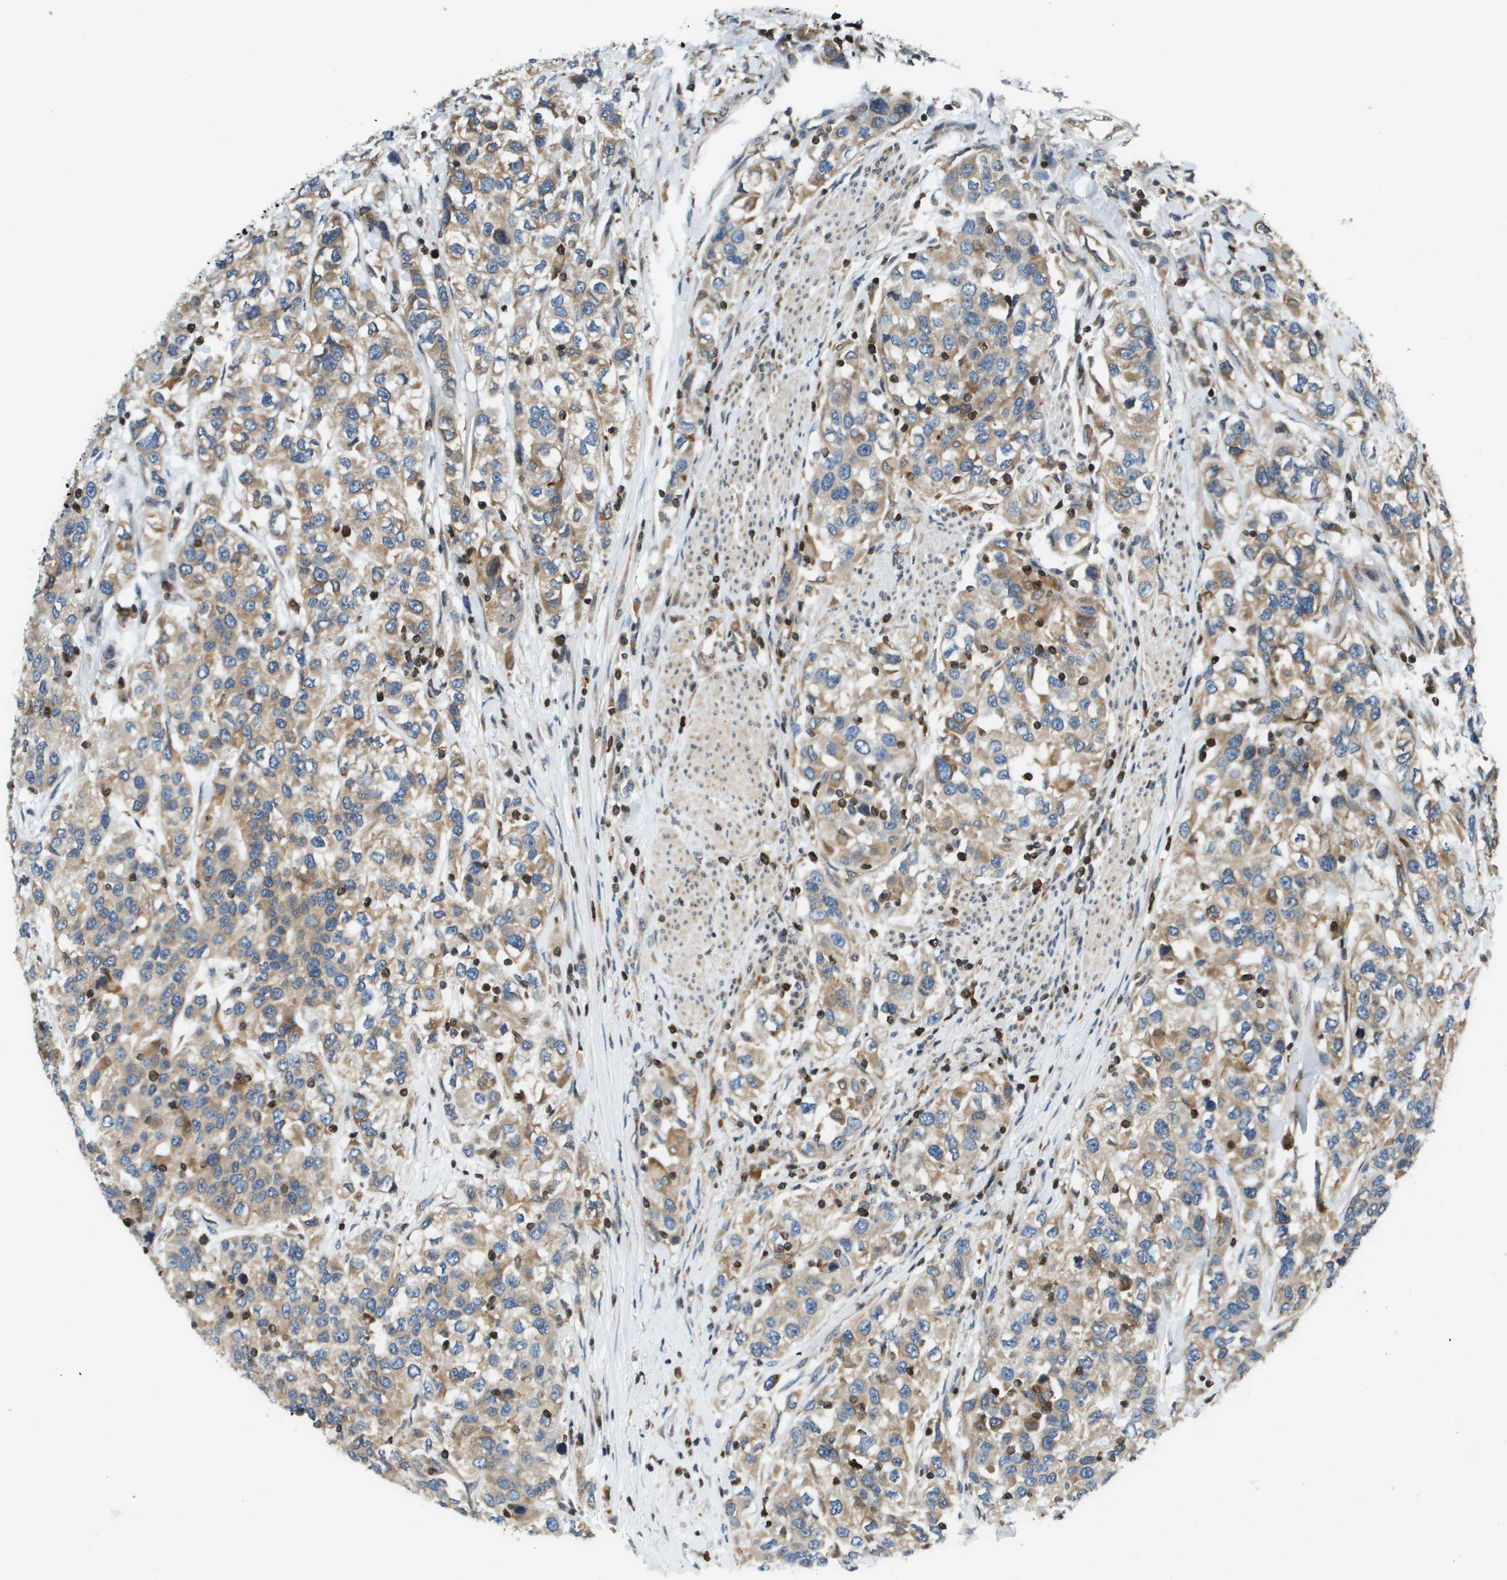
{"staining": {"intensity": "moderate", "quantity": ">75%", "location": "cytoplasmic/membranous"}, "tissue": "urothelial cancer", "cell_type": "Tumor cells", "image_type": "cancer", "snomed": [{"axis": "morphology", "description": "Urothelial carcinoma, High grade"}, {"axis": "topography", "description": "Urinary bladder"}], "caption": "The immunohistochemical stain highlights moderate cytoplasmic/membranous staining in tumor cells of urothelial cancer tissue.", "gene": "ESYT1", "patient": {"sex": "female", "age": 80}}